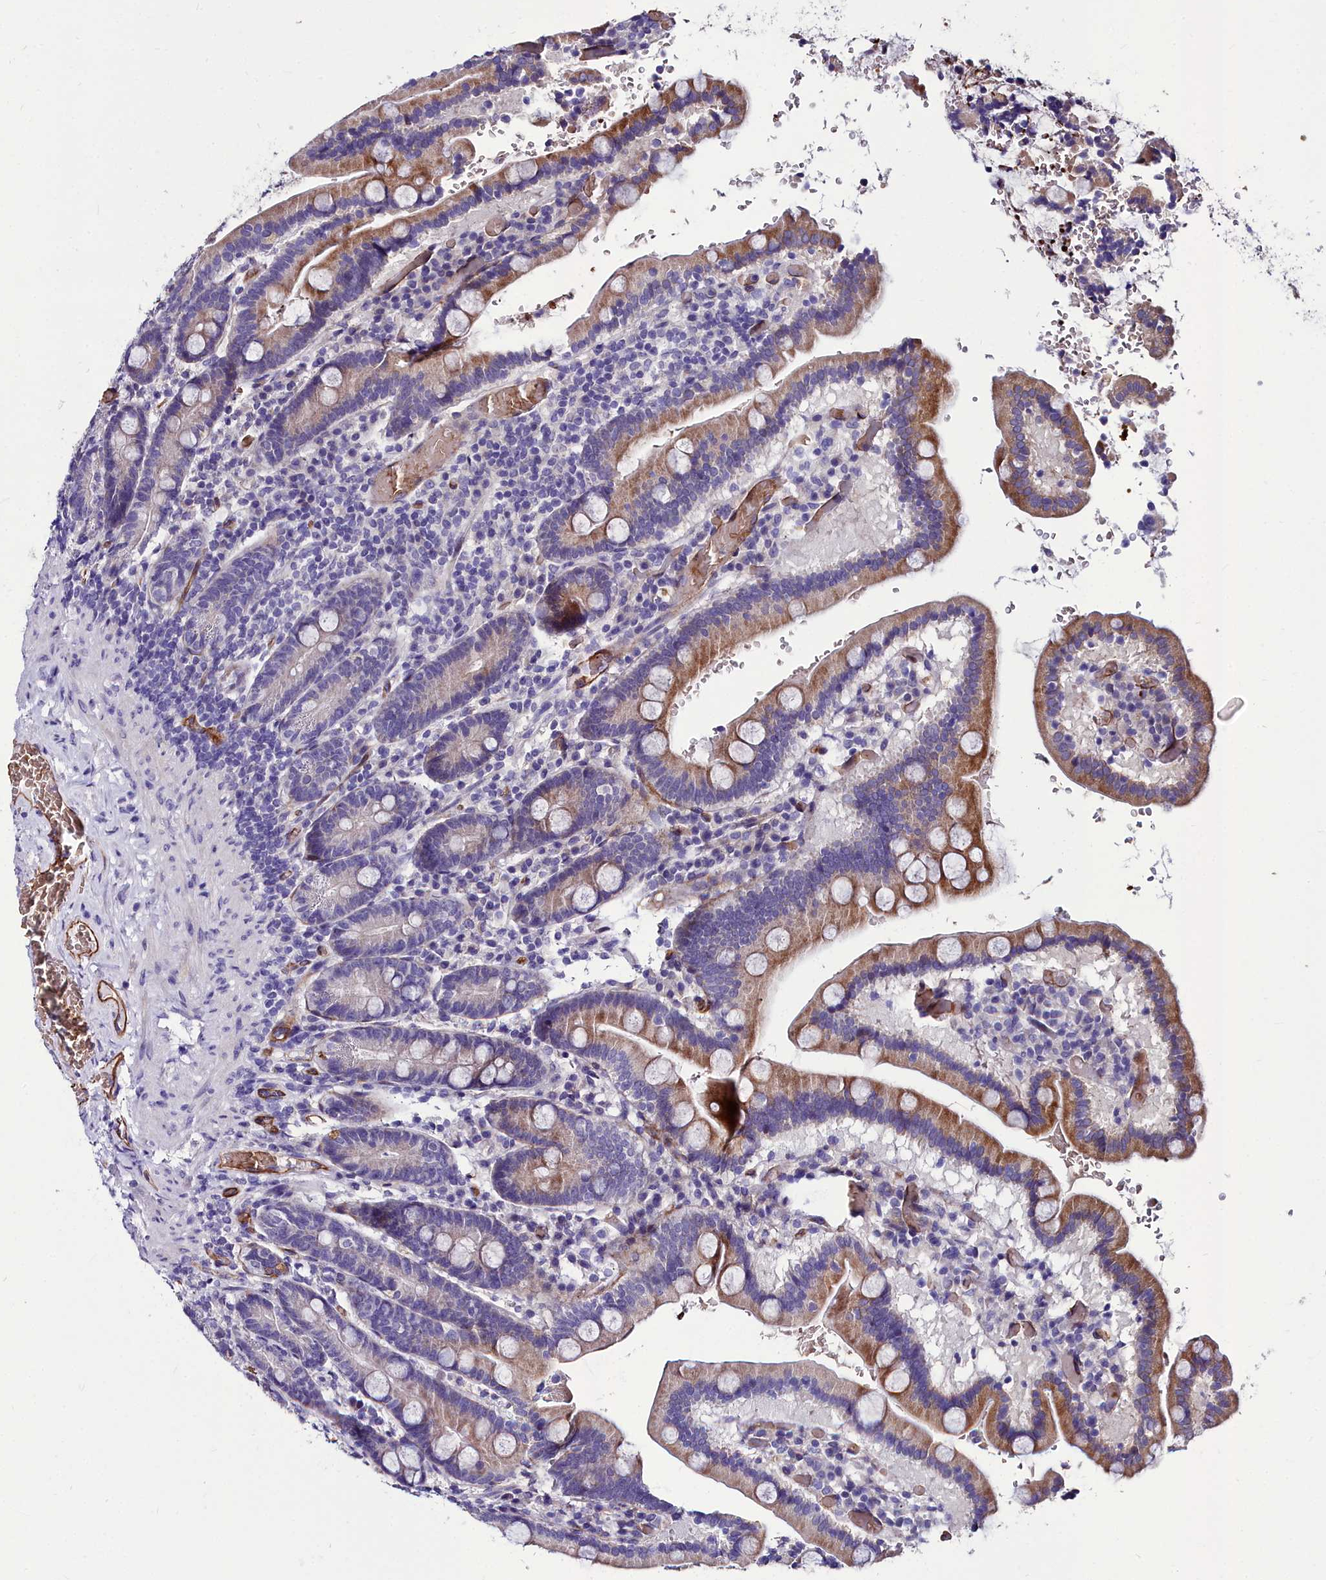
{"staining": {"intensity": "moderate", "quantity": "25%-75%", "location": "cytoplasmic/membranous"}, "tissue": "duodenum", "cell_type": "Glandular cells", "image_type": "normal", "snomed": [{"axis": "morphology", "description": "Normal tissue, NOS"}, {"axis": "topography", "description": "Duodenum"}], "caption": "Immunohistochemistry (IHC) micrograph of benign duodenum stained for a protein (brown), which demonstrates medium levels of moderate cytoplasmic/membranous expression in approximately 25%-75% of glandular cells.", "gene": "CYP4F11", "patient": {"sex": "female", "age": 62}}